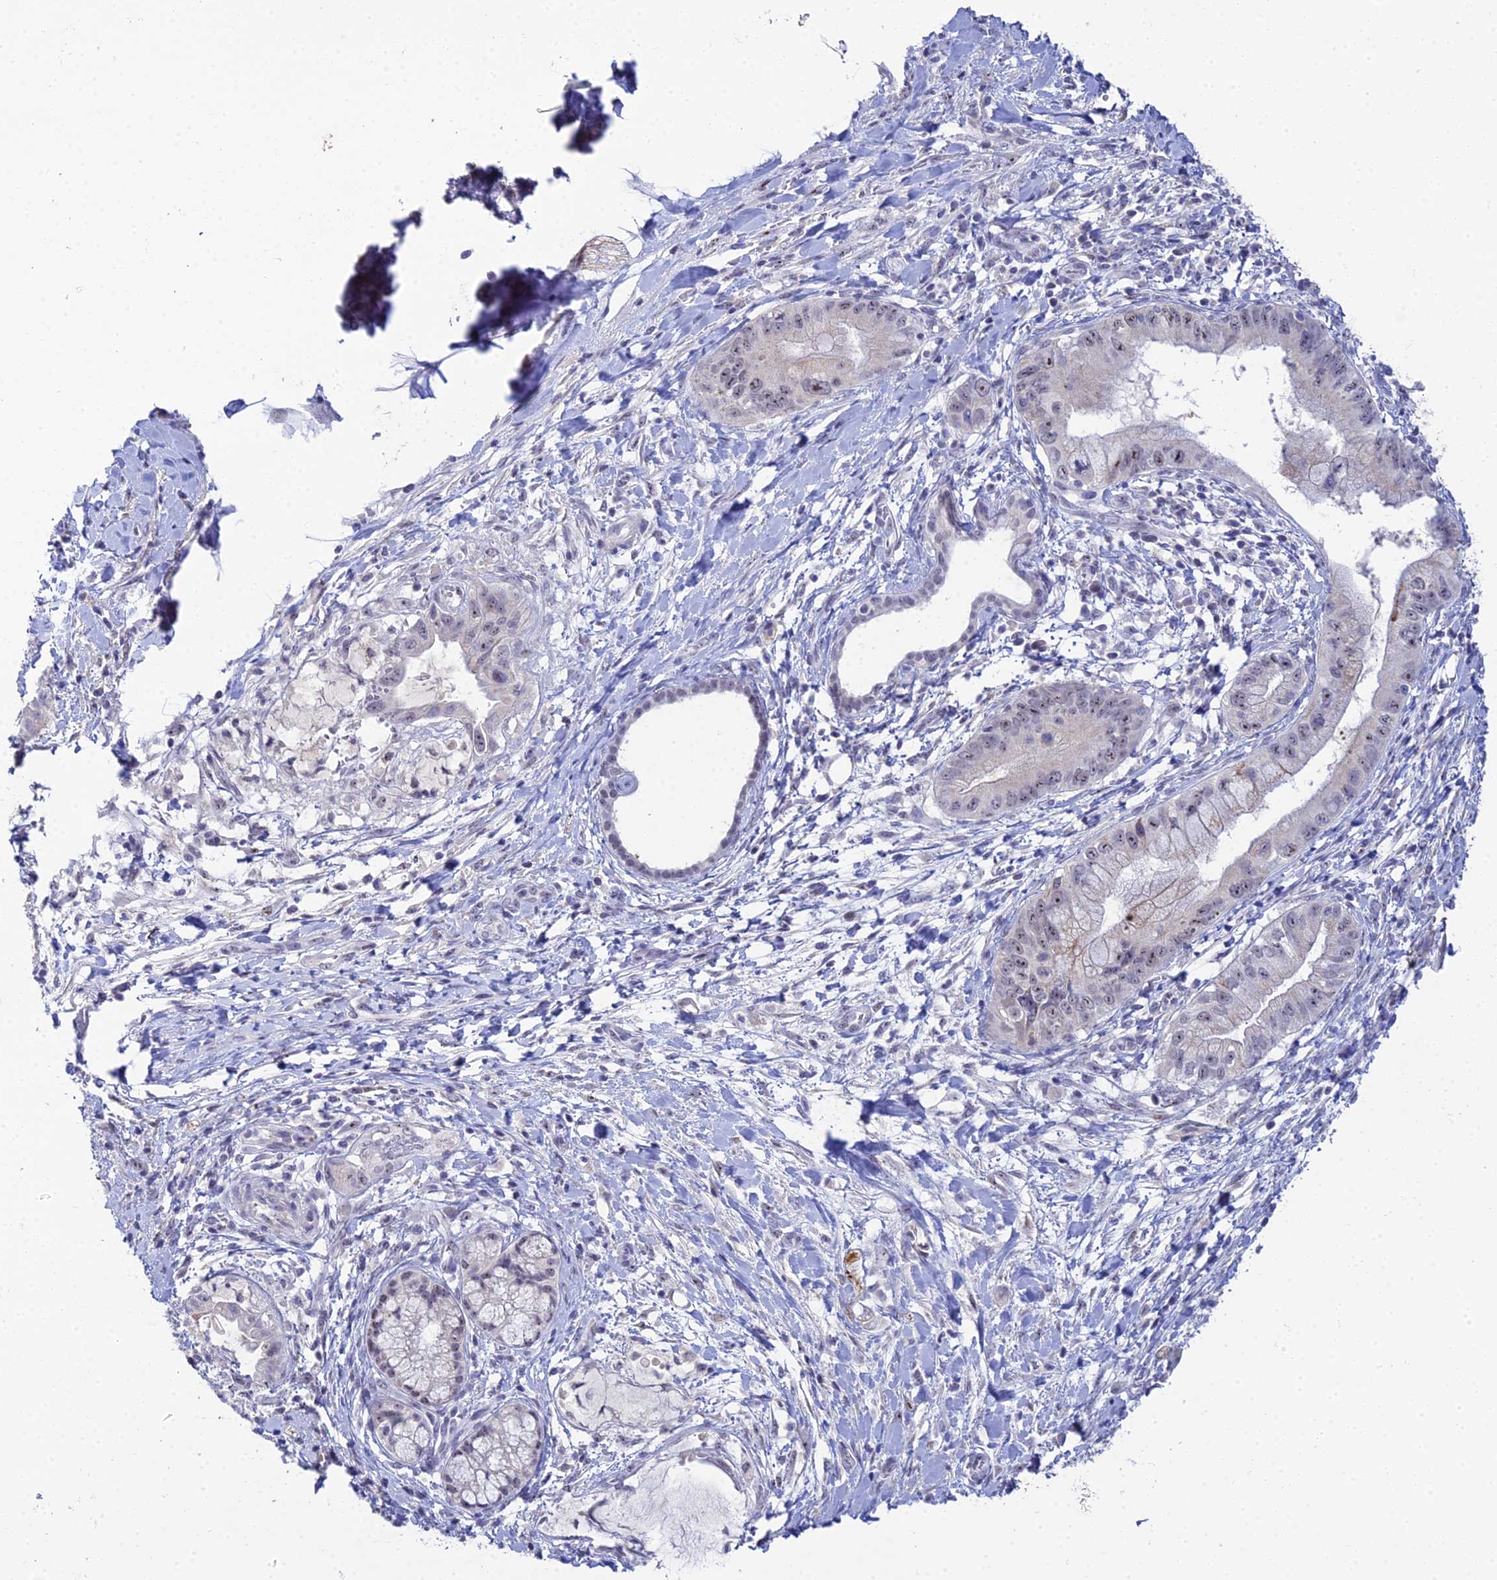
{"staining": {"intensity": "weak", "quantity": ">75%", "location": "nuclear"}, "tissue": "pancreatic cancer", "cell_type": "Tumor cells", "image_type": "cancer", "snomed": [{"axis": "morphology", "description": "Adenocarcinoma, NOS"}, {"axis": "topography", "description": "Pancreas"}], "caption": "Tumor cells display low levels of weak nuclear expression in approximately >75% of cells in pancreatic cancer.", "gene": "PLPP4", "patient": {"sex": "male", "age": 48}}